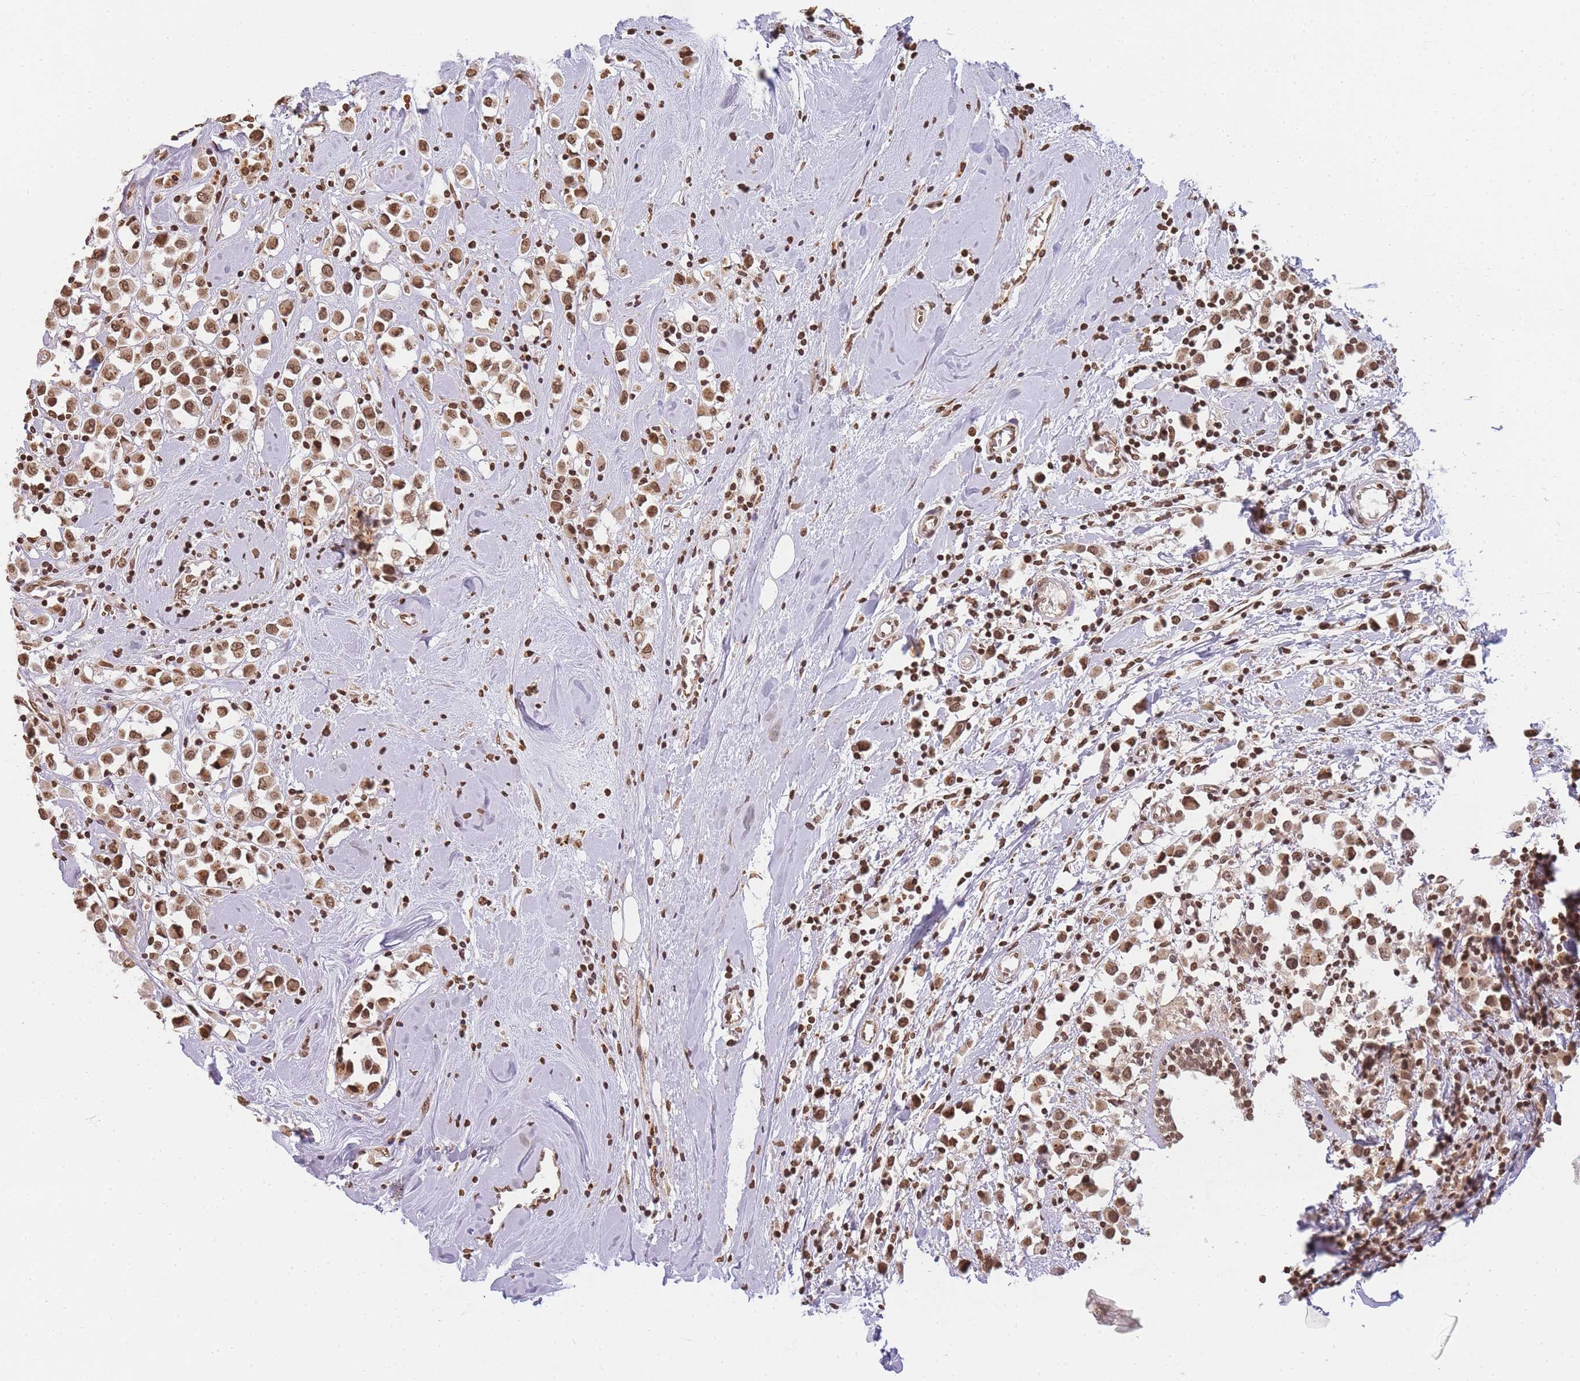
{"staining": {"intensity": "strong", "quantity": ">75%", "location": "nuclear"}, "tissue": "breast cancer", "cell_type": "Tumor cells", "image_type": "cancer", "snomed": [{"axis": "morphology", "description": "Duct carcinoma"}, {"axis": "topography", "description": "Breast"}], "caption": "Immunohistochemical staining of breast cancer (invasive ductal carcinoma) reveals high levels of strong nuclear staining in about >75% of tumor cells.", "gene": "WWTR1", "patient": {"sex": "female", "age": 61}}